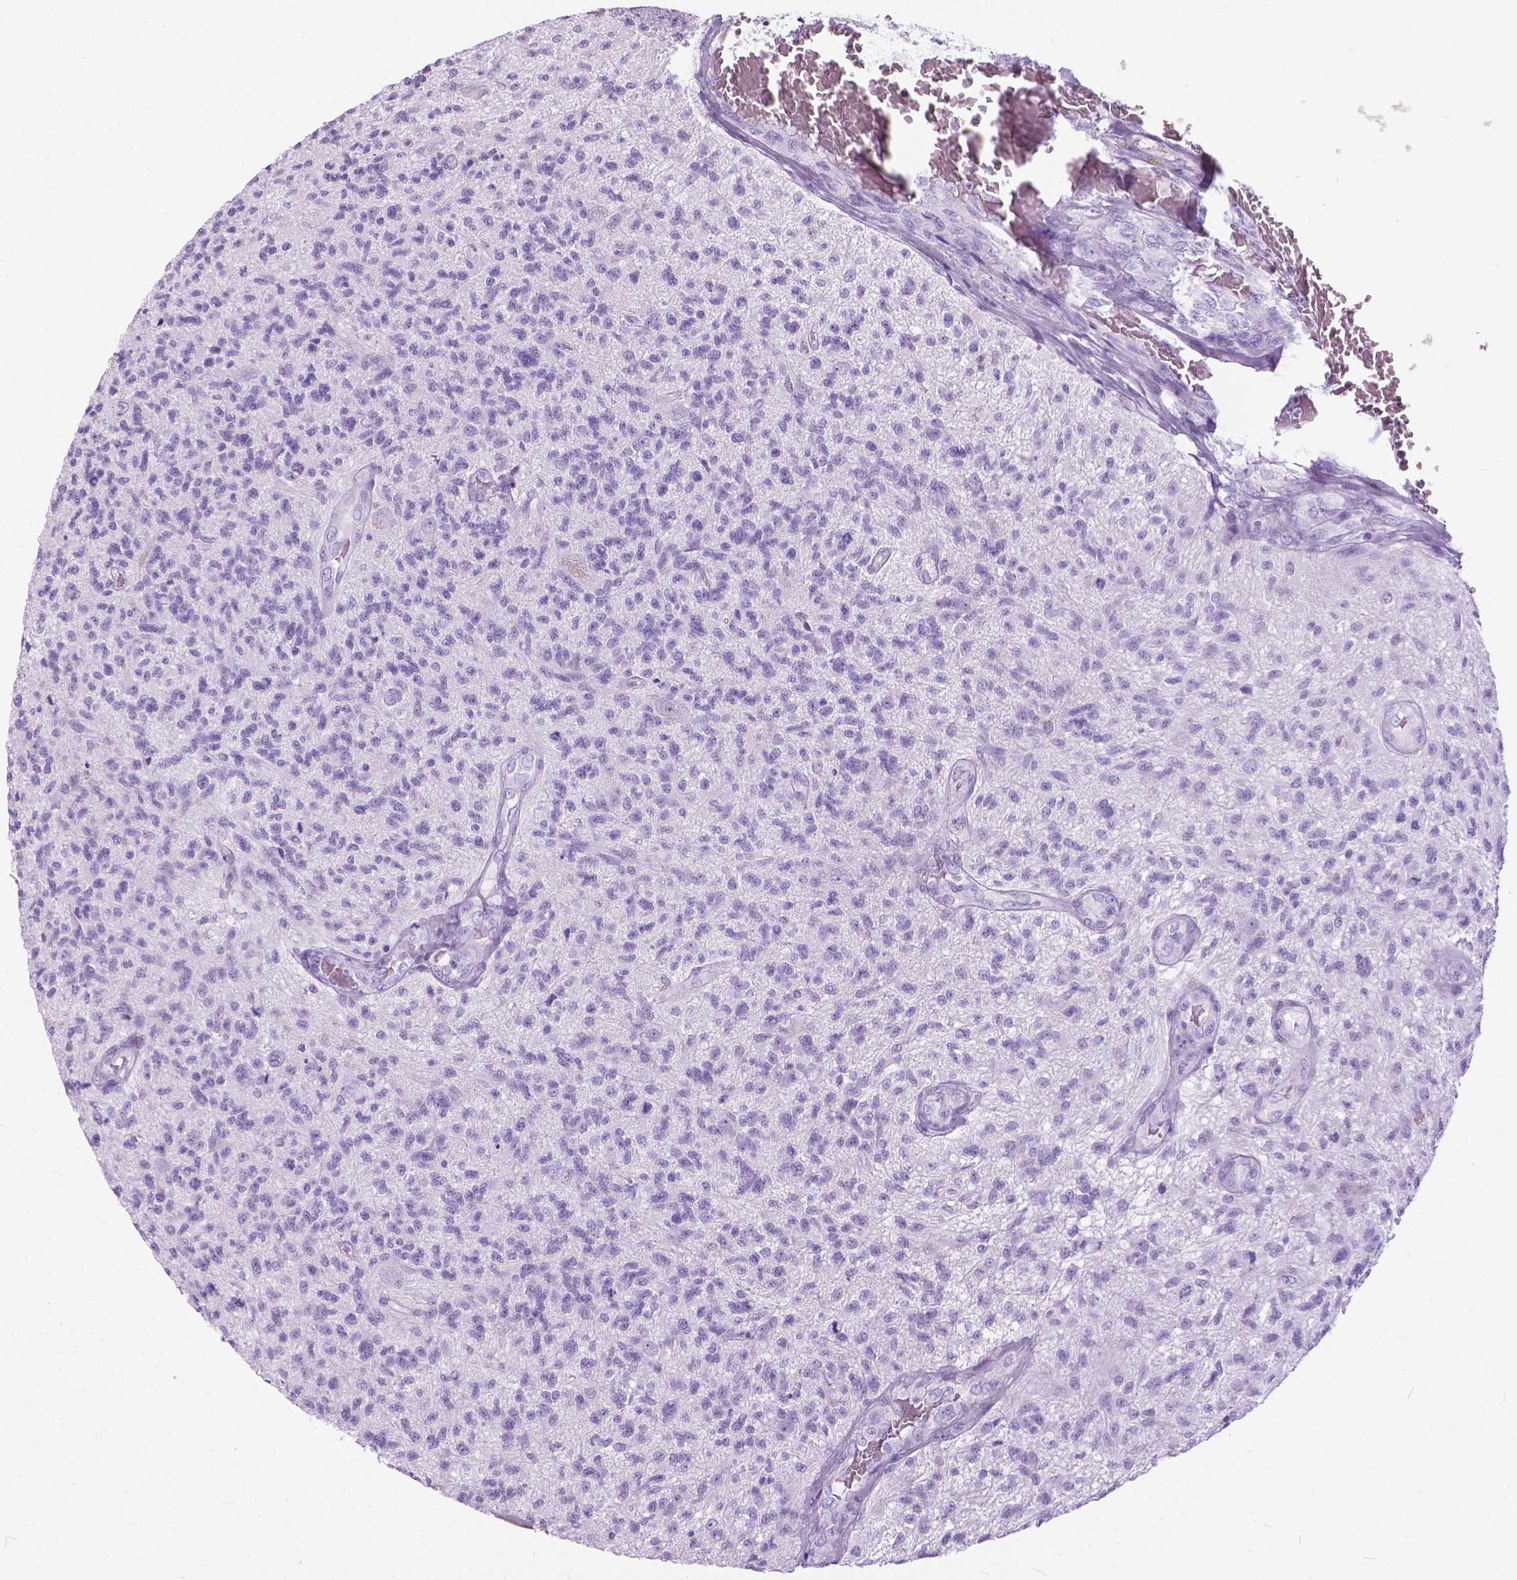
{"staining": {"intensity": "negative", "quantity": "none", "location": "none"}, "tissue": "glioma", "cell_type": "Tumor cells", "image_type": "cancer", "snomed": [{"axis": "morphology", "description": "Glioma, malignant, High grade"}, {"axis": "topography", "description": "Brain"}], "caption": "A high-resolution micrograph shows immunohistochemistry staining of glioma, which reveals no significant staining in tumor cells. Nuclei are stained in blue.", "gene": "HTR2B", "patient": {"sex": "male", "age": 56}}